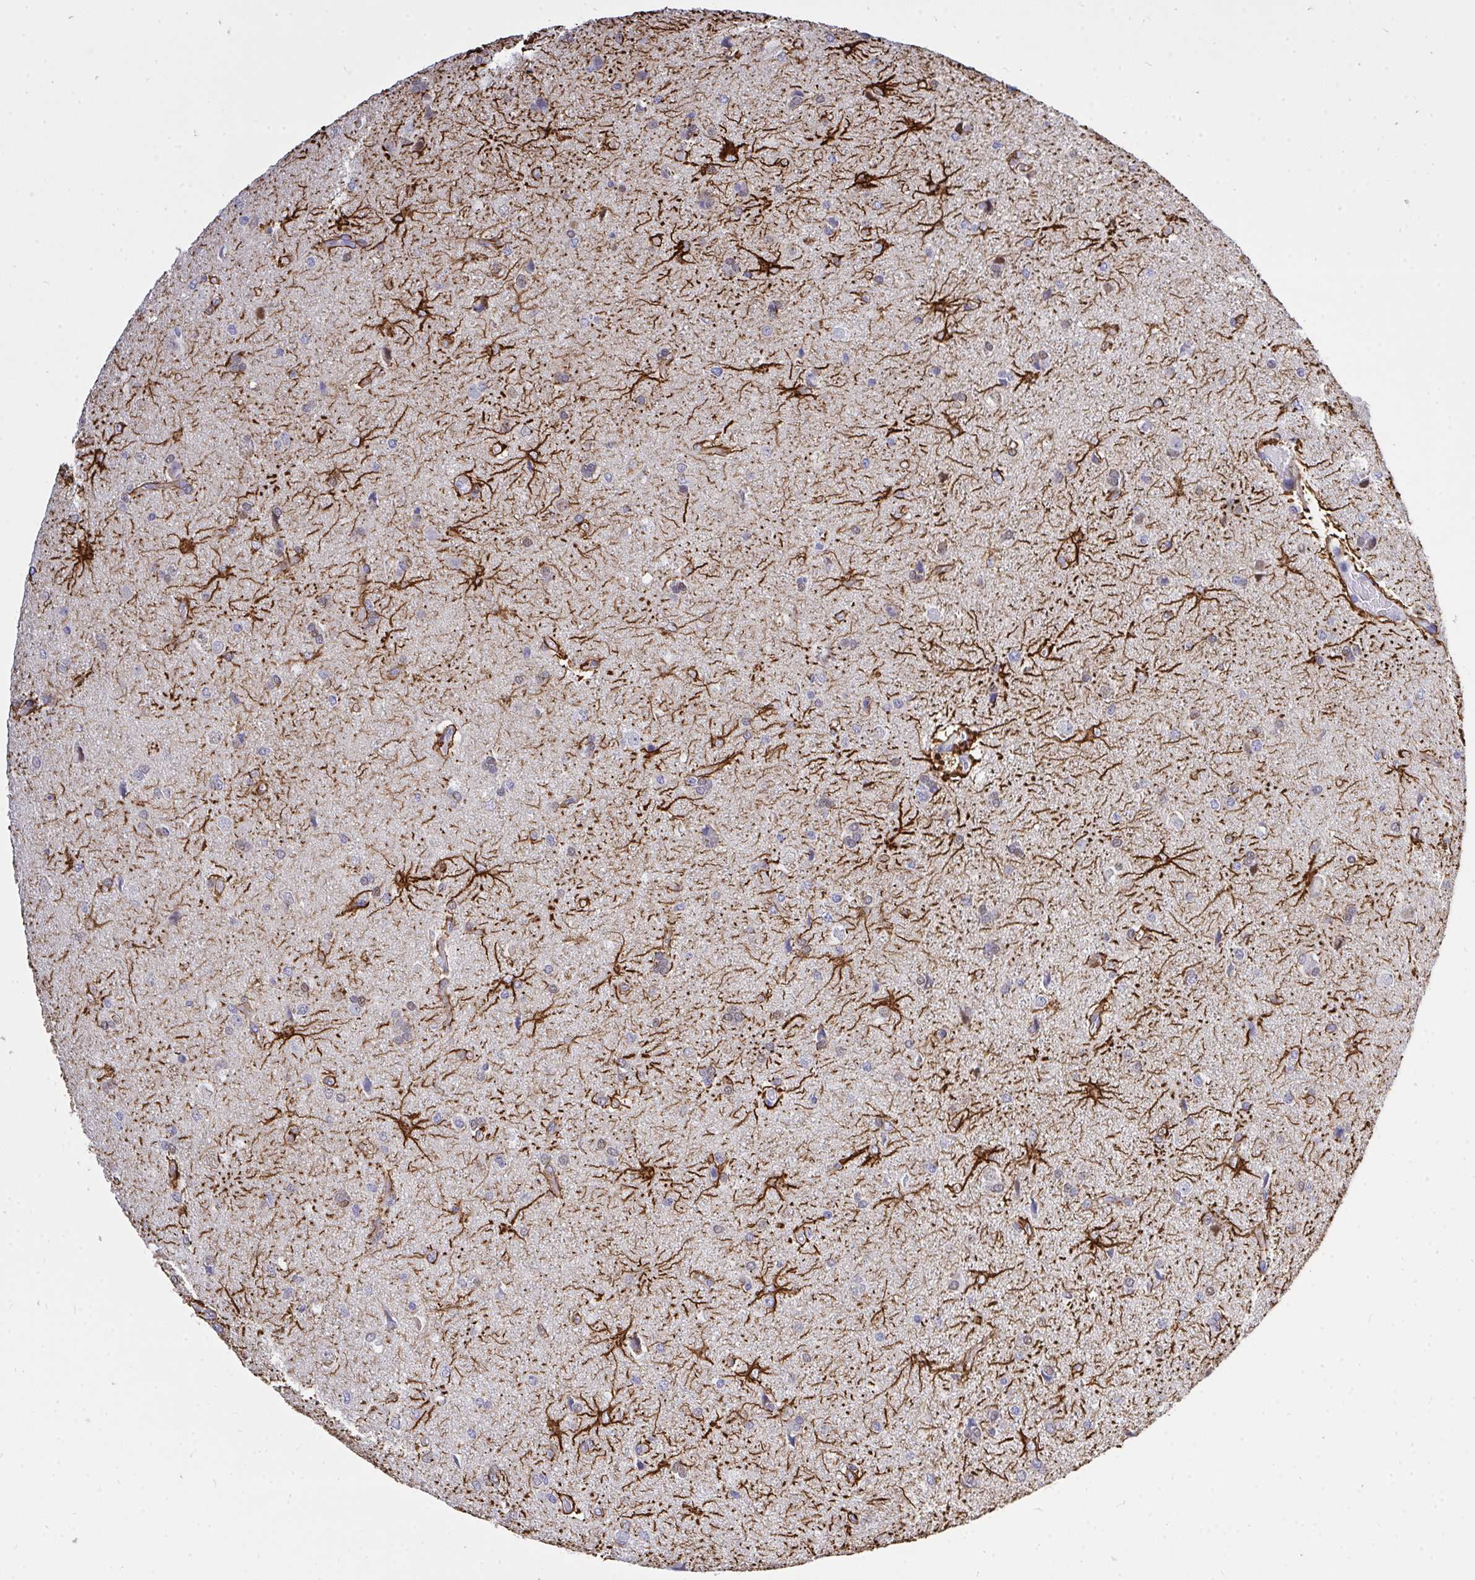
{"staining": {"intensity": "negative", "quantity": "none", "location": "none"}, "tissue": "glioma", "cell_type": "Tumor cells", "image_type": "cancer", "snomed": [{"axis": "morphology", "description": "Glioma, malignant, High grade"}, {"axis": "topography", "description": "Brain"}], "caption": "Micrograph shows no significant protein positivity in tumor cells of glioma. (Brightfield microscopy of DAB (3,3'-diaminobenzidine) immunohistochemistry at high magnification).", "gene": "THOP1", "patient": {"sex": "male", "age": 68}}